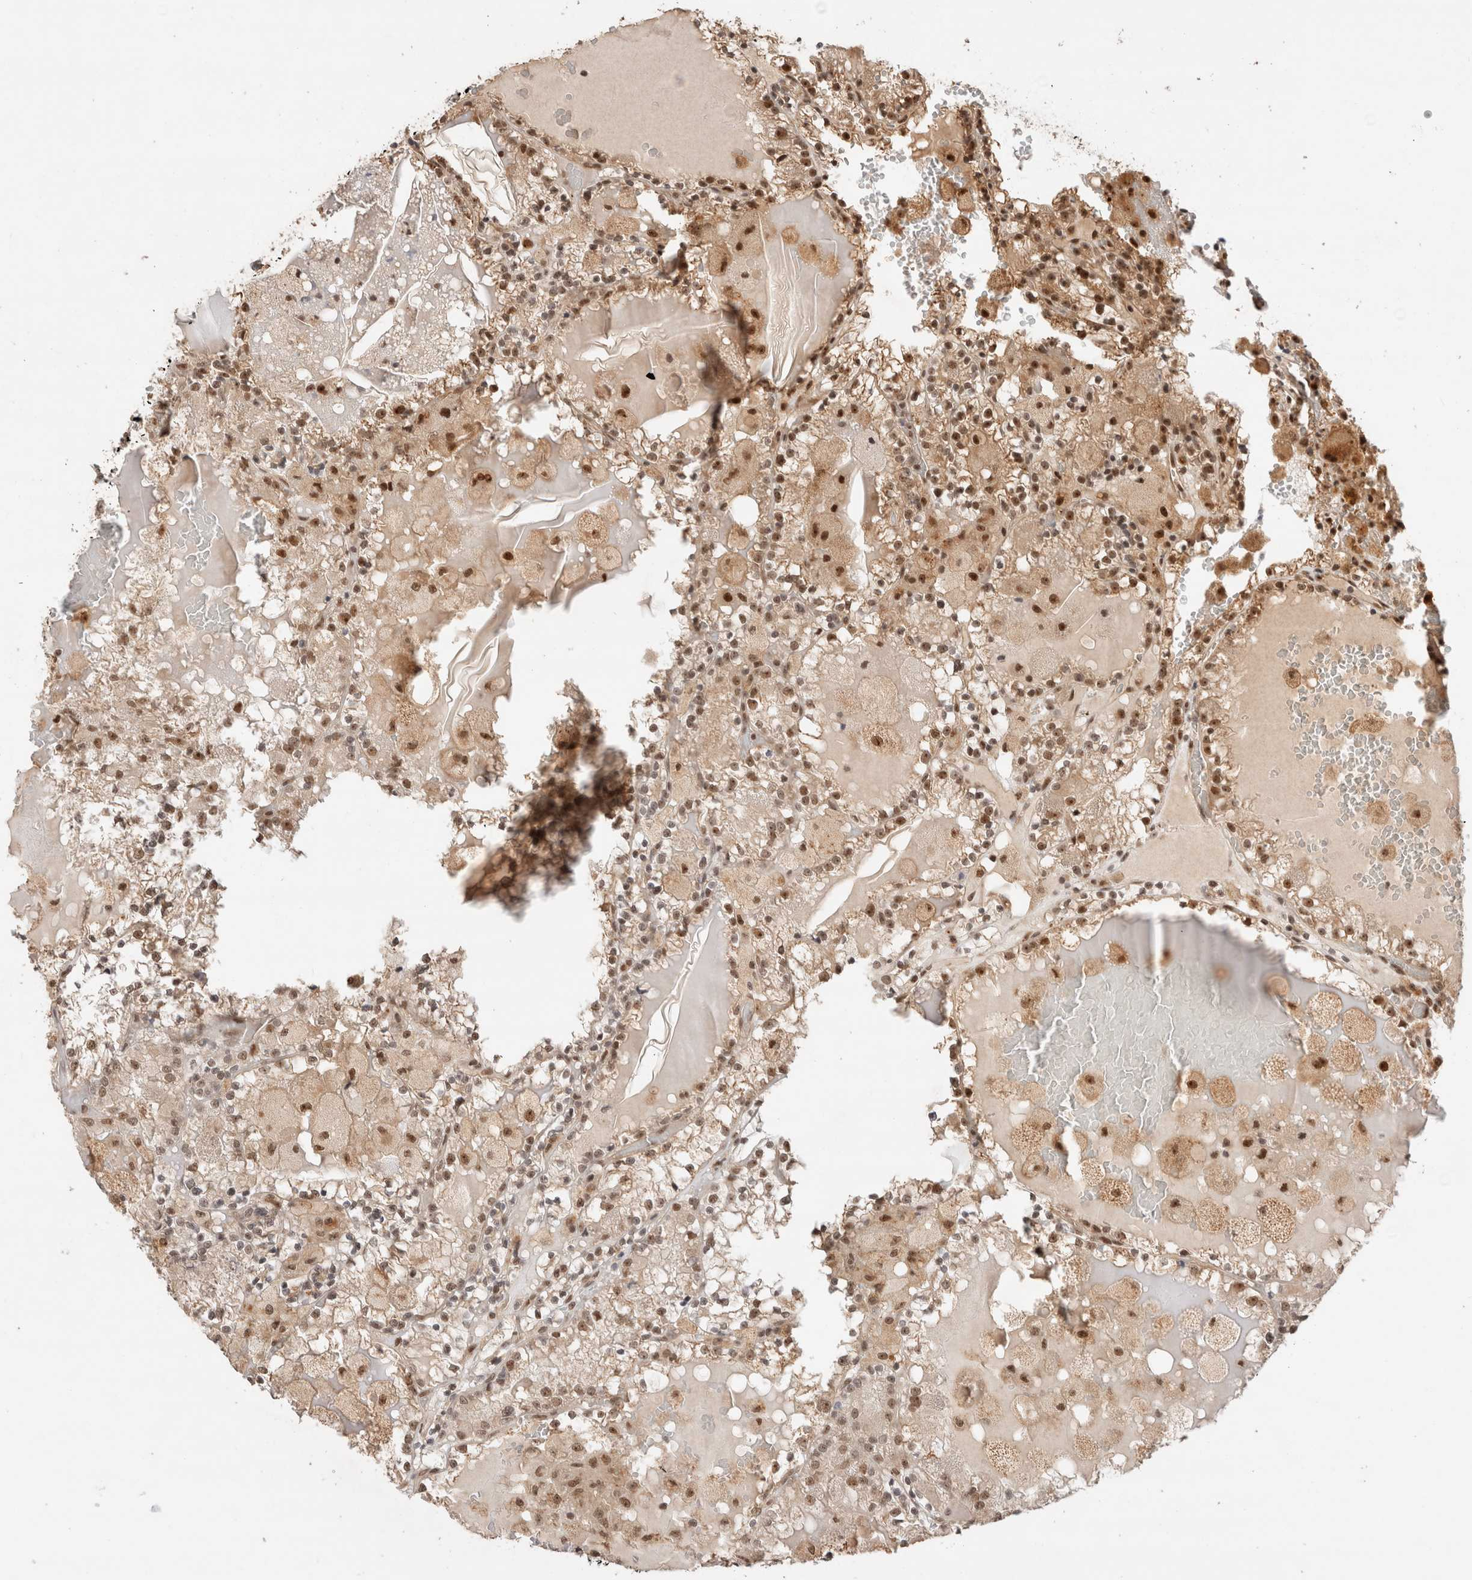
{"staining": {"intensity": "moderate", "quantity": ">75%", "location": "nuclear"}, "tissue": "renal cancer", "cell_type": "Tumor cells", "image_type": "cancer", "snomed": [{"axis": "morphology", "description": "Adenocarcinoma, NOS"}, {"axis": "topography", "description": "Kidney"}], "caption": "Renal adenocarcinoma stained with a brown dye exhibits moderate nuclear positive expression in about >75% of tumor cells.", "gene": "MPHOSPH6", "patient": {"sex": "female", "age": 56}}